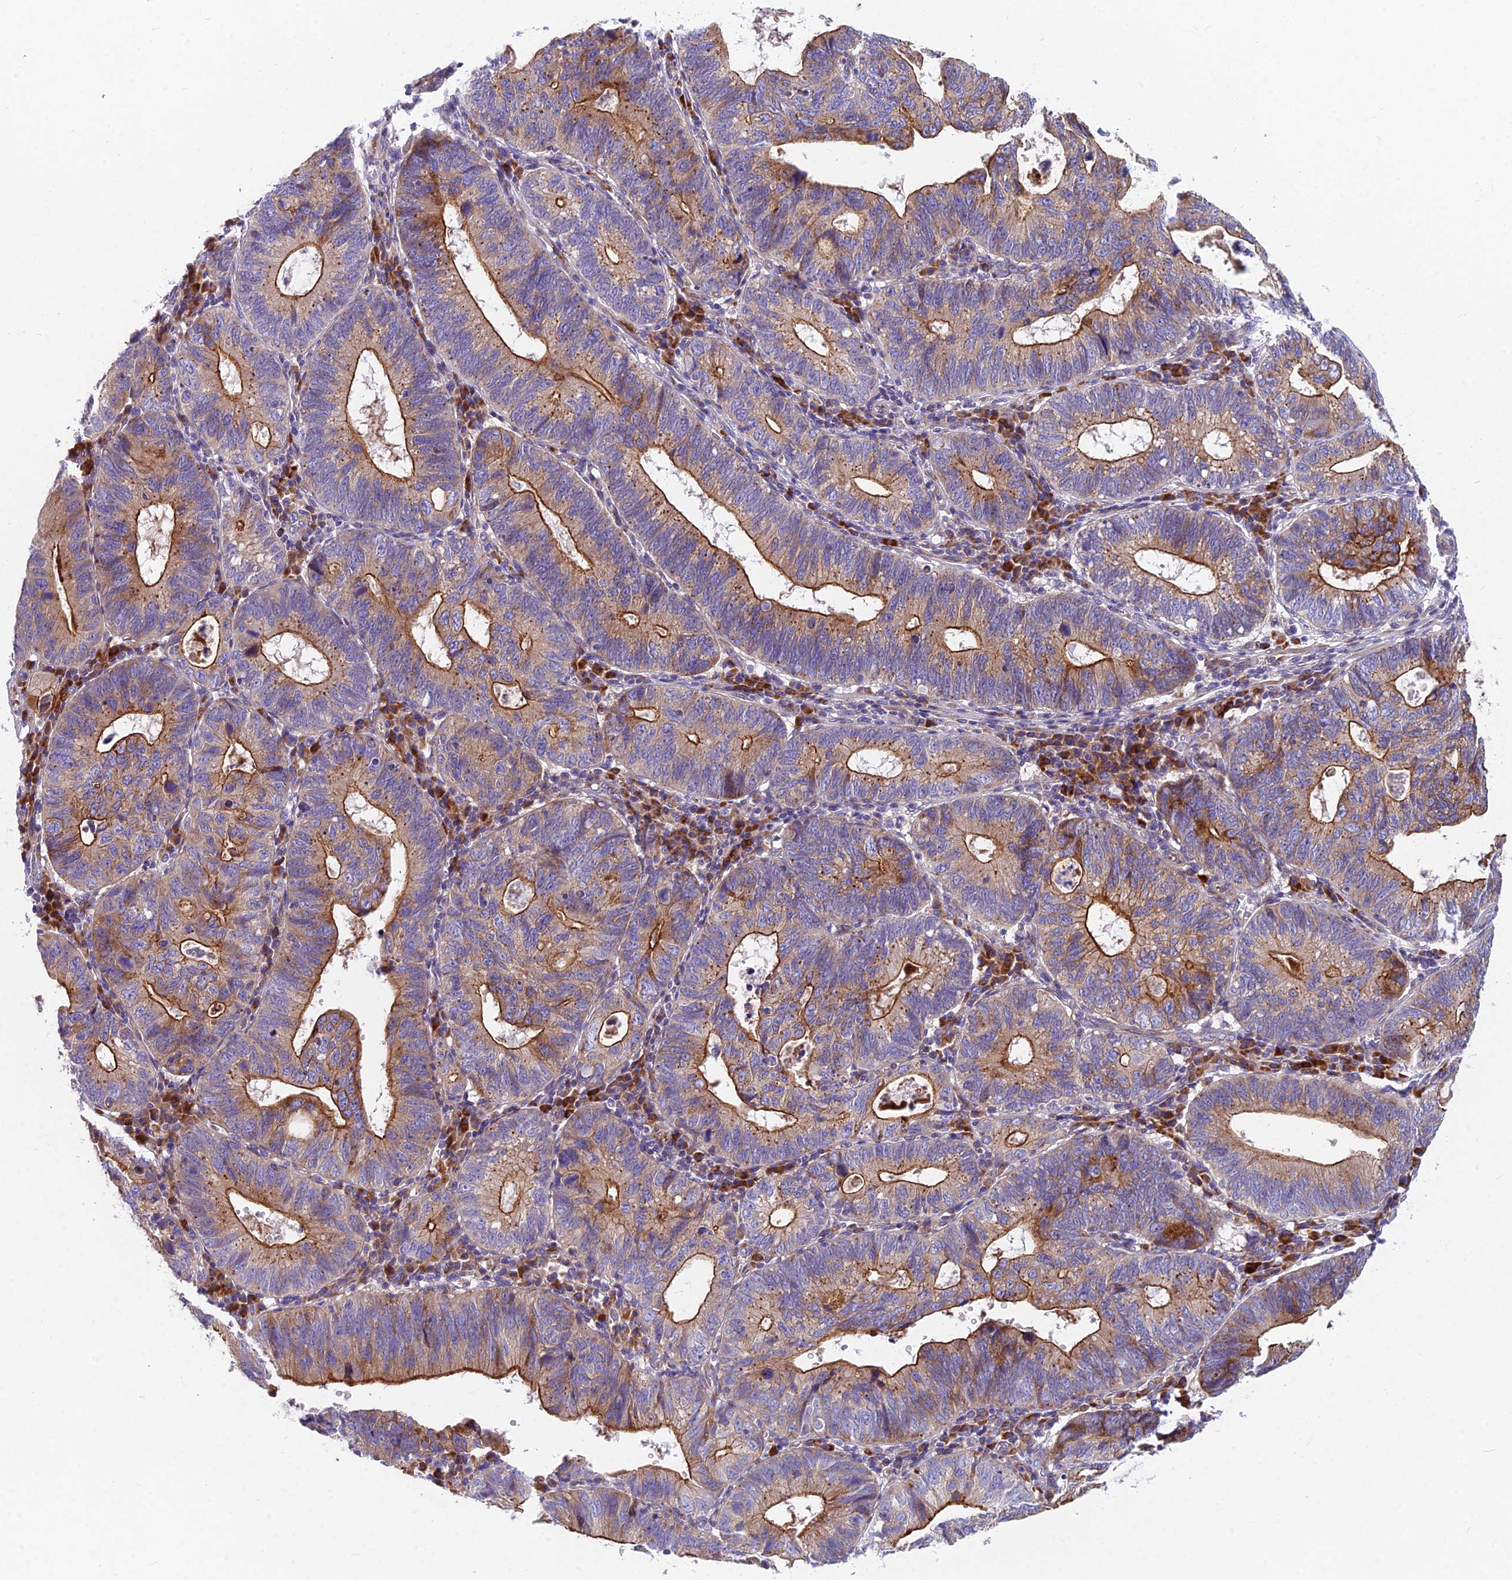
{"staining": {"intensity": "strong", "quantity": ">75%", "location": "cytoplasmic/membranous"}, "tissue": "stomach cancer", "cell_type": "Tumor cells", "image_type": "cancer", "snomed": [{"axis": "morphology", "description": "Adenocarcinoma, NOS"}, {"axis": "topography", "description": "Stomach"}], "caption": "Strong cytoplasmic/membranous protein expression is present in about >75% of tumor cells in stomach cancer (adenocarcinoma).", "gene": "MVB12A", "patient": {"sex": "male", "age": 59}}